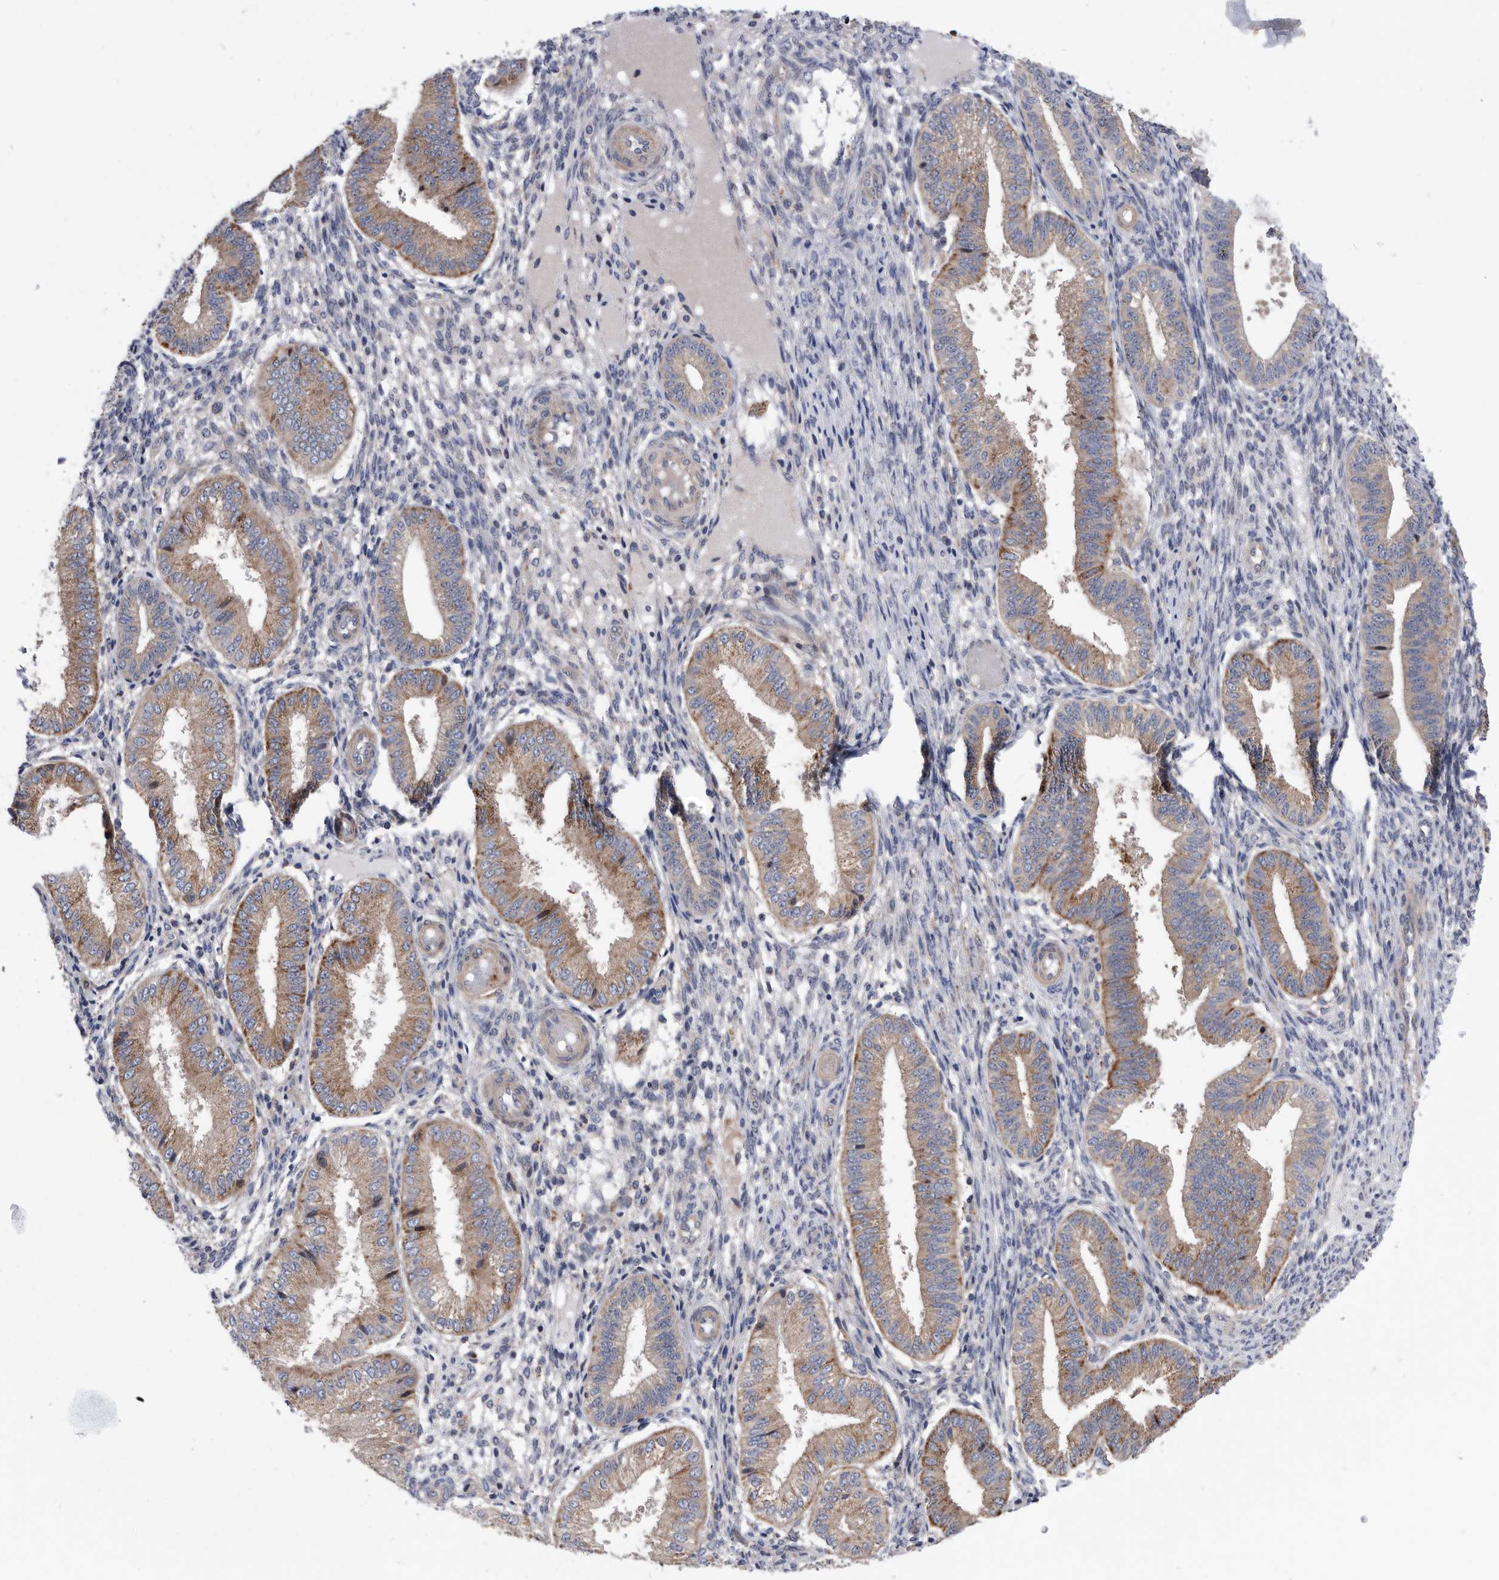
{"staining": {"intensity": "negative", "quantity": "none", "location": "none"}, "tissue": "endometrium", "cell_type": "Cells in endometrial stroma", "image_type": "normal", "snomed": [{"axis": "morphology", "description": "Normal tissue, NOS"}, {"axis": "topography", "description": "Endometrium"}], "caption": "Human endometrium stained for a protein using immunohistochemistry (IHC) displays no staining in cells in endometrial stroma.", "gene": "BAIAP3", "patient": {"sex": "female", "age": 39}}